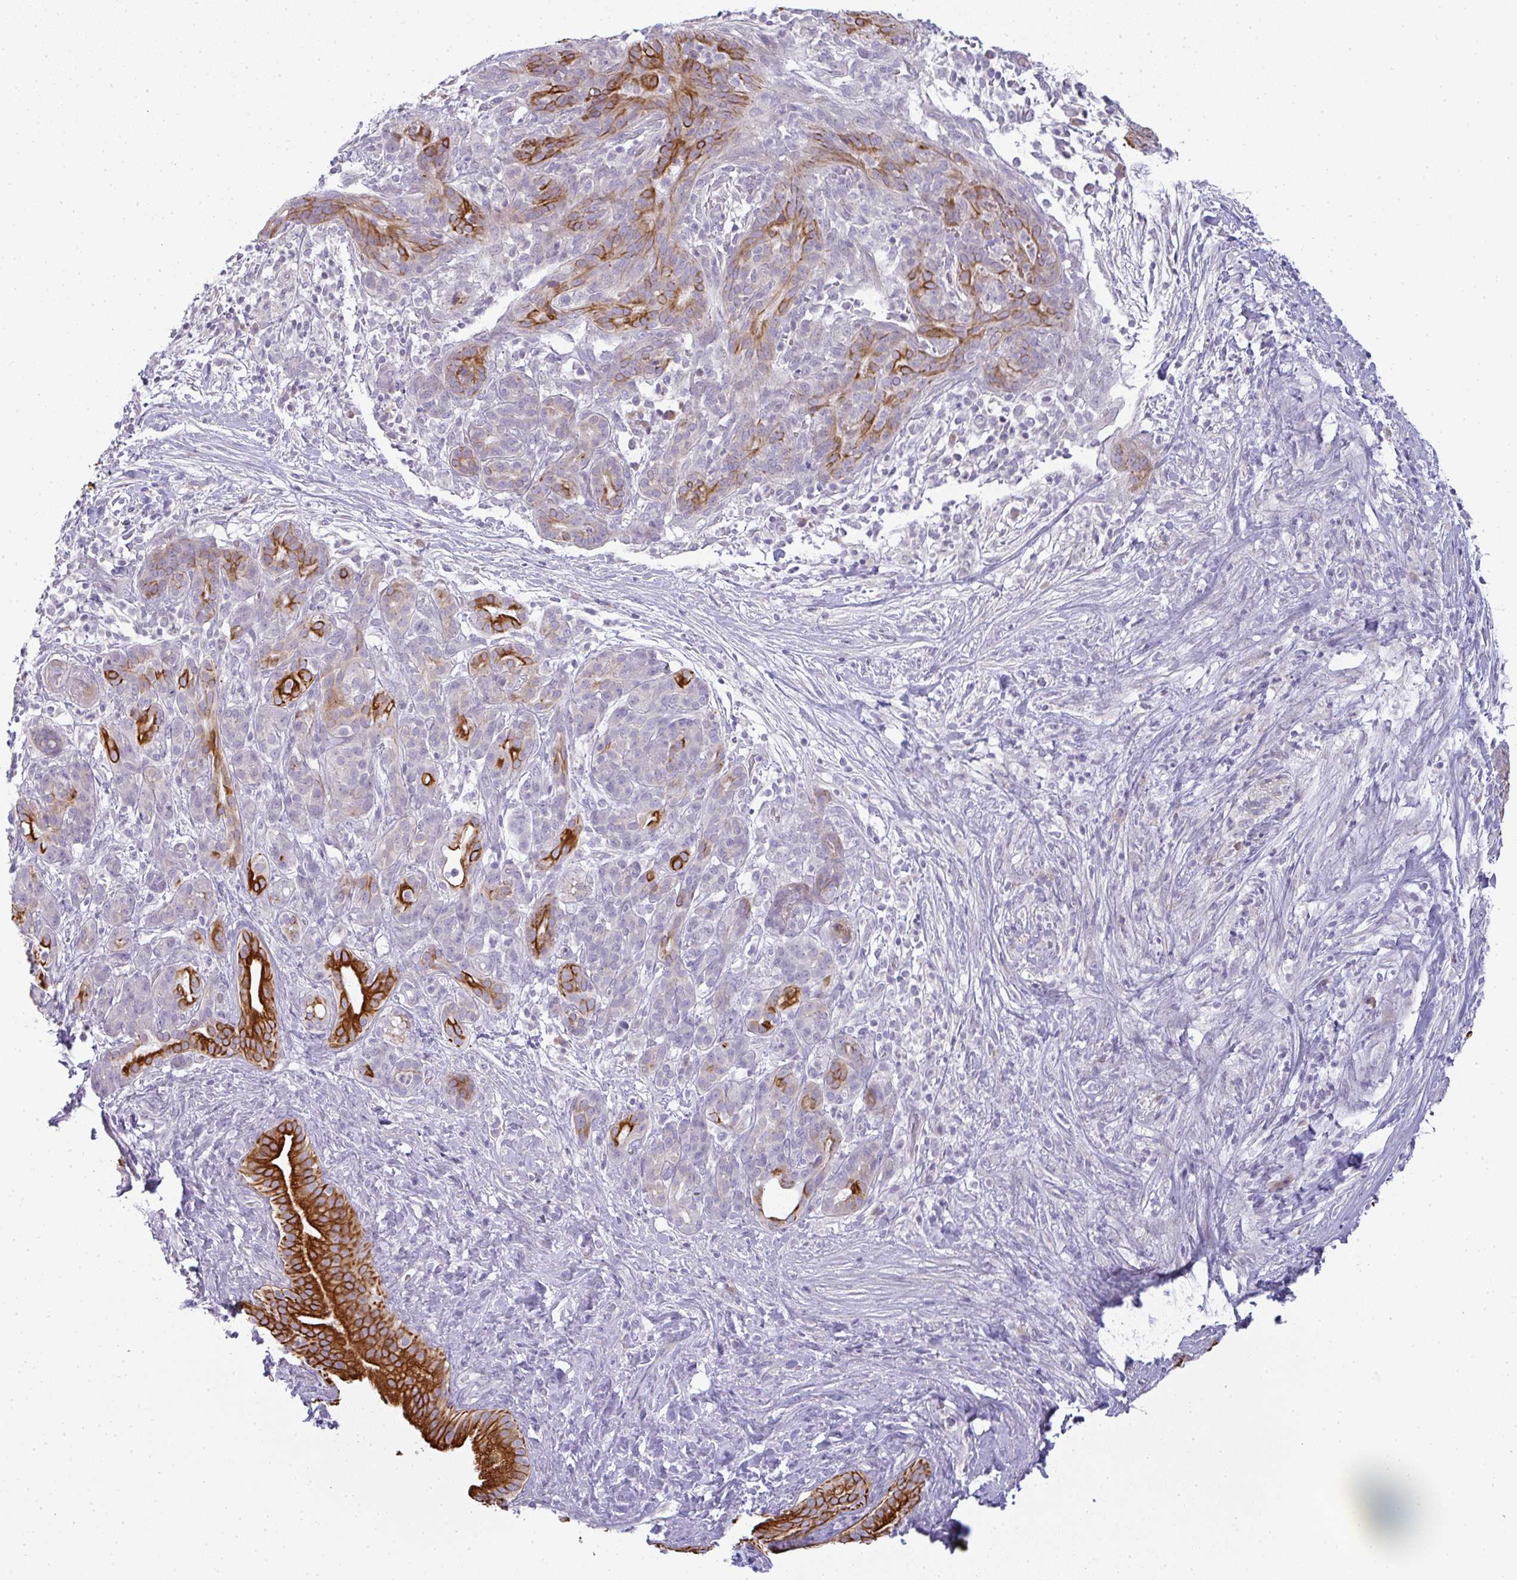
{"staining": {"intensity": "strong", "quantity": "25%-75%", "location": "cytoplasmic/membranous"}, "tissue": "pancreatic cancer", "cell_type": "Tumor cells", "image_type": "cancer", "snomed": [{"axis": "morphology", "description": "Adenocarcinoma, NOS"}, {"axis": "topography", "description": "Pancreas"}], "caption": "Tumor cells exhibit high levels of strong cytoplasmic/membranous expression in approximately 25%-75% of cells in human pancreatic cancer.", "gene": "SIRPB2", "patient": {"sex": "male", "age": 44}}